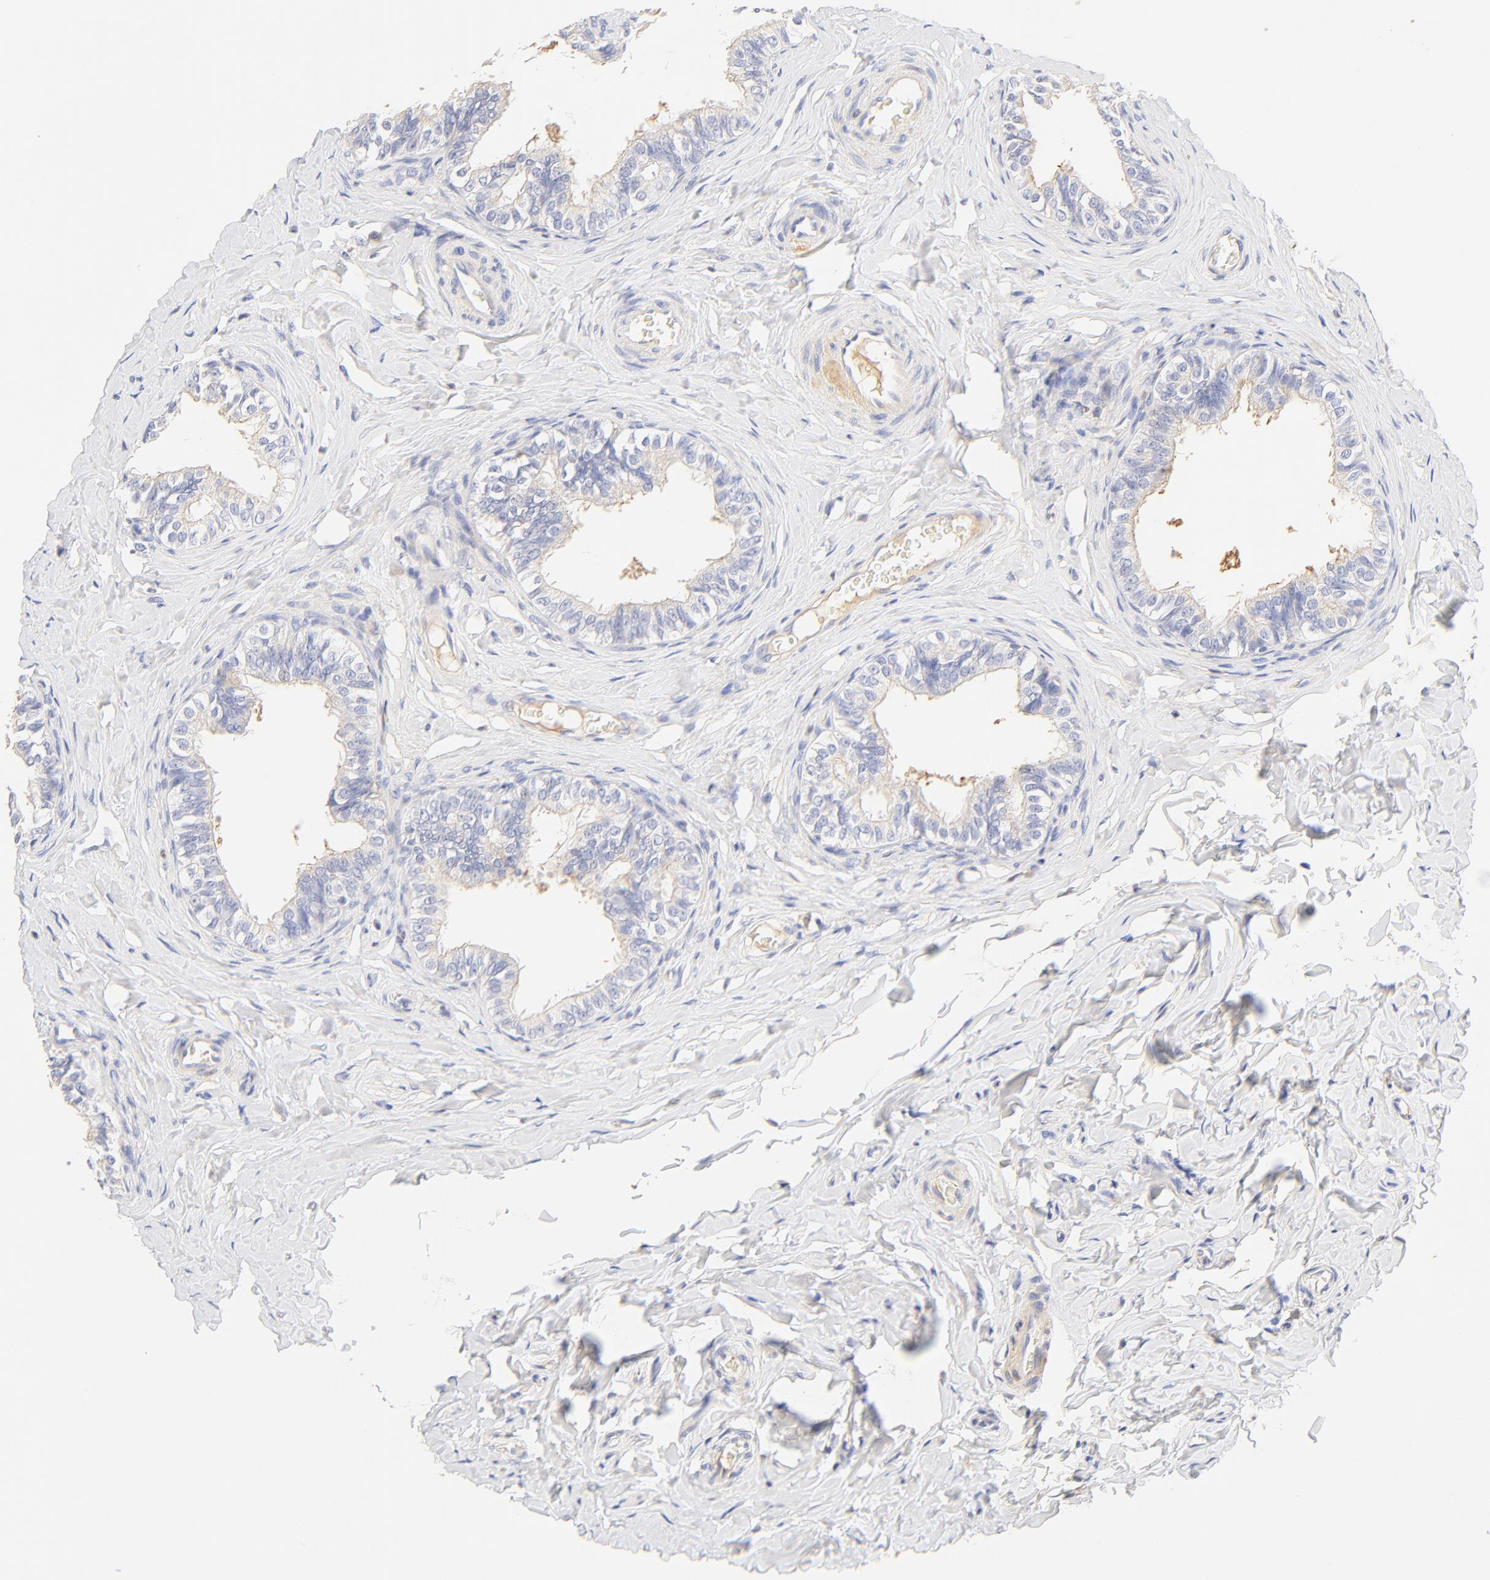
{"staining": {"intensity": "weak", "quantity": "25%-75%", "location": "cytoplasmic/membranous"}, "tissue": "epididymis", "cell_type": "Glandular cells", "image_type": "normal", "snomed": [{"axis": "morphology", "description": "Normal tissue, NOS"}, {"axis": "topography", "description": "Soft tissue"}, {"axis": "topography", "description": "Epididymis"}], "caption": "Epididymis stained with DAB immunohistochemistry displays low levels of weak cytoplasmic/membranous expression in approximately 25%-75% of glandular cells. (DAB (3,3'-diaminobenzidine) = brown stain, brightfield microscopy at high magnification).", "gene": "MDGA2", "patient": {"sex": "male", "age": 26}}